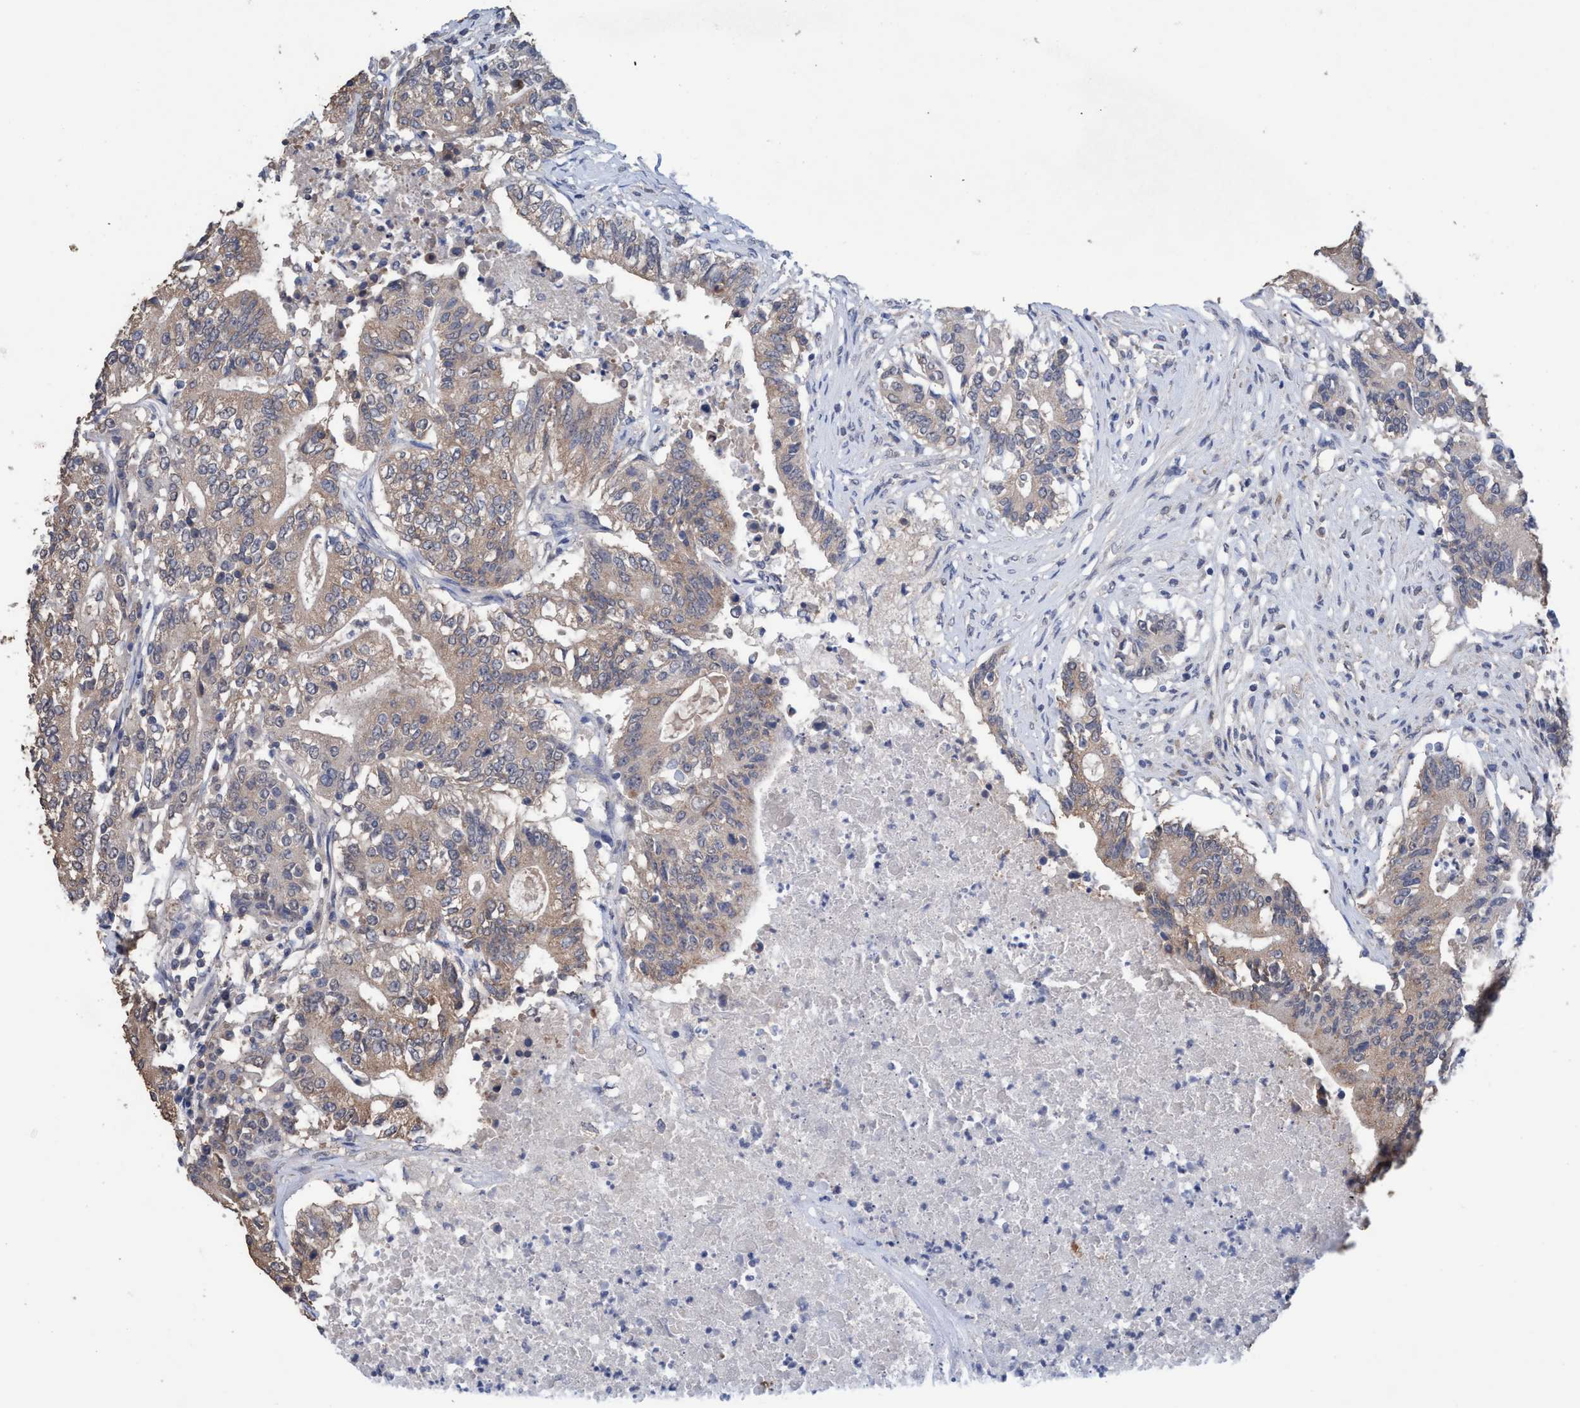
{"staining": {"intensity": "weak", "quantity": "<25%", "location": "cytoplasmic/membranous"}, "tissue": "colorectal cancer", "cell_type": "Tumor cells", "image_type": "cancer", "snomed": [{"axis": "morphology", "description": "Adenocarcinoma, NOS"}, {"axis": "topography", "description": "Colon"}], "caption": "This is an immunohistochemistry (IHC) micrograph of adenocarcinoma (colorectal). There is no expression in tumor cells.", "gene": "GLOD4", "patient": {"sex": "female", "age": 77}}